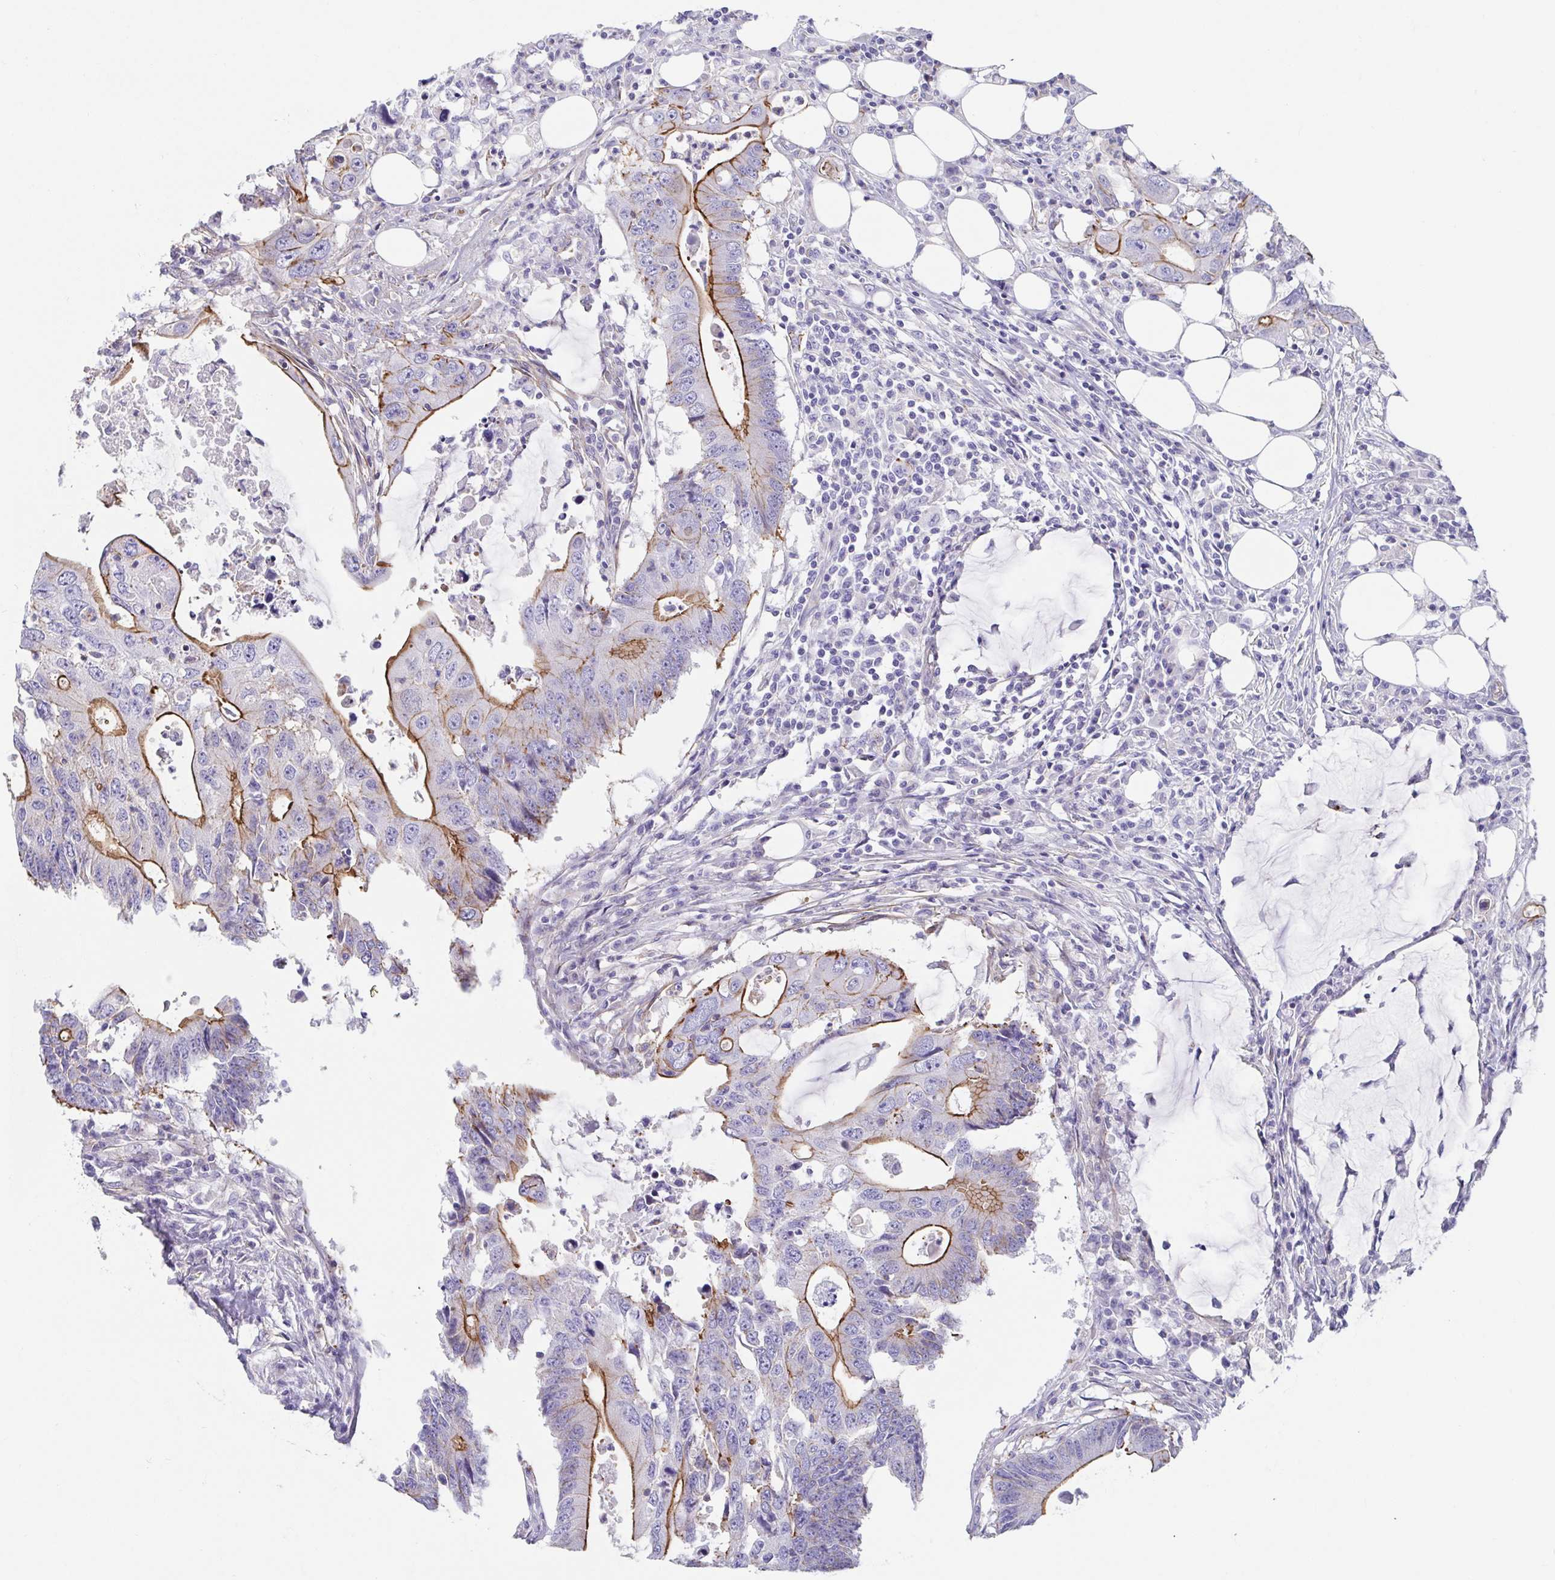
{"staining": {"intensity": "moderate", "quantity": "25%-75%", "location": "cytoplasmic/membranous"}, "tissue": "colorectal cancer", "cell_type": "Tumor cells", "image_type": "cancer", "snomed": [{"axis": "morphology", "description": "Adenocarcinoma, NOS"}, {"axis": "topography", "description": "Colon"}], "caption": "Colorectal adenocarcinoma tissue displays moderate cytoplasmic/membranous expression in about 25%-75% of tumor cells, visualized by immunohistochemistry. (DAB (3,3'-diaminobenzidine) IHC, brown staining for protein, blue staining for nuclei).", "gene": "TRAM2", "patient": {"sex": "male", "age": 71}}